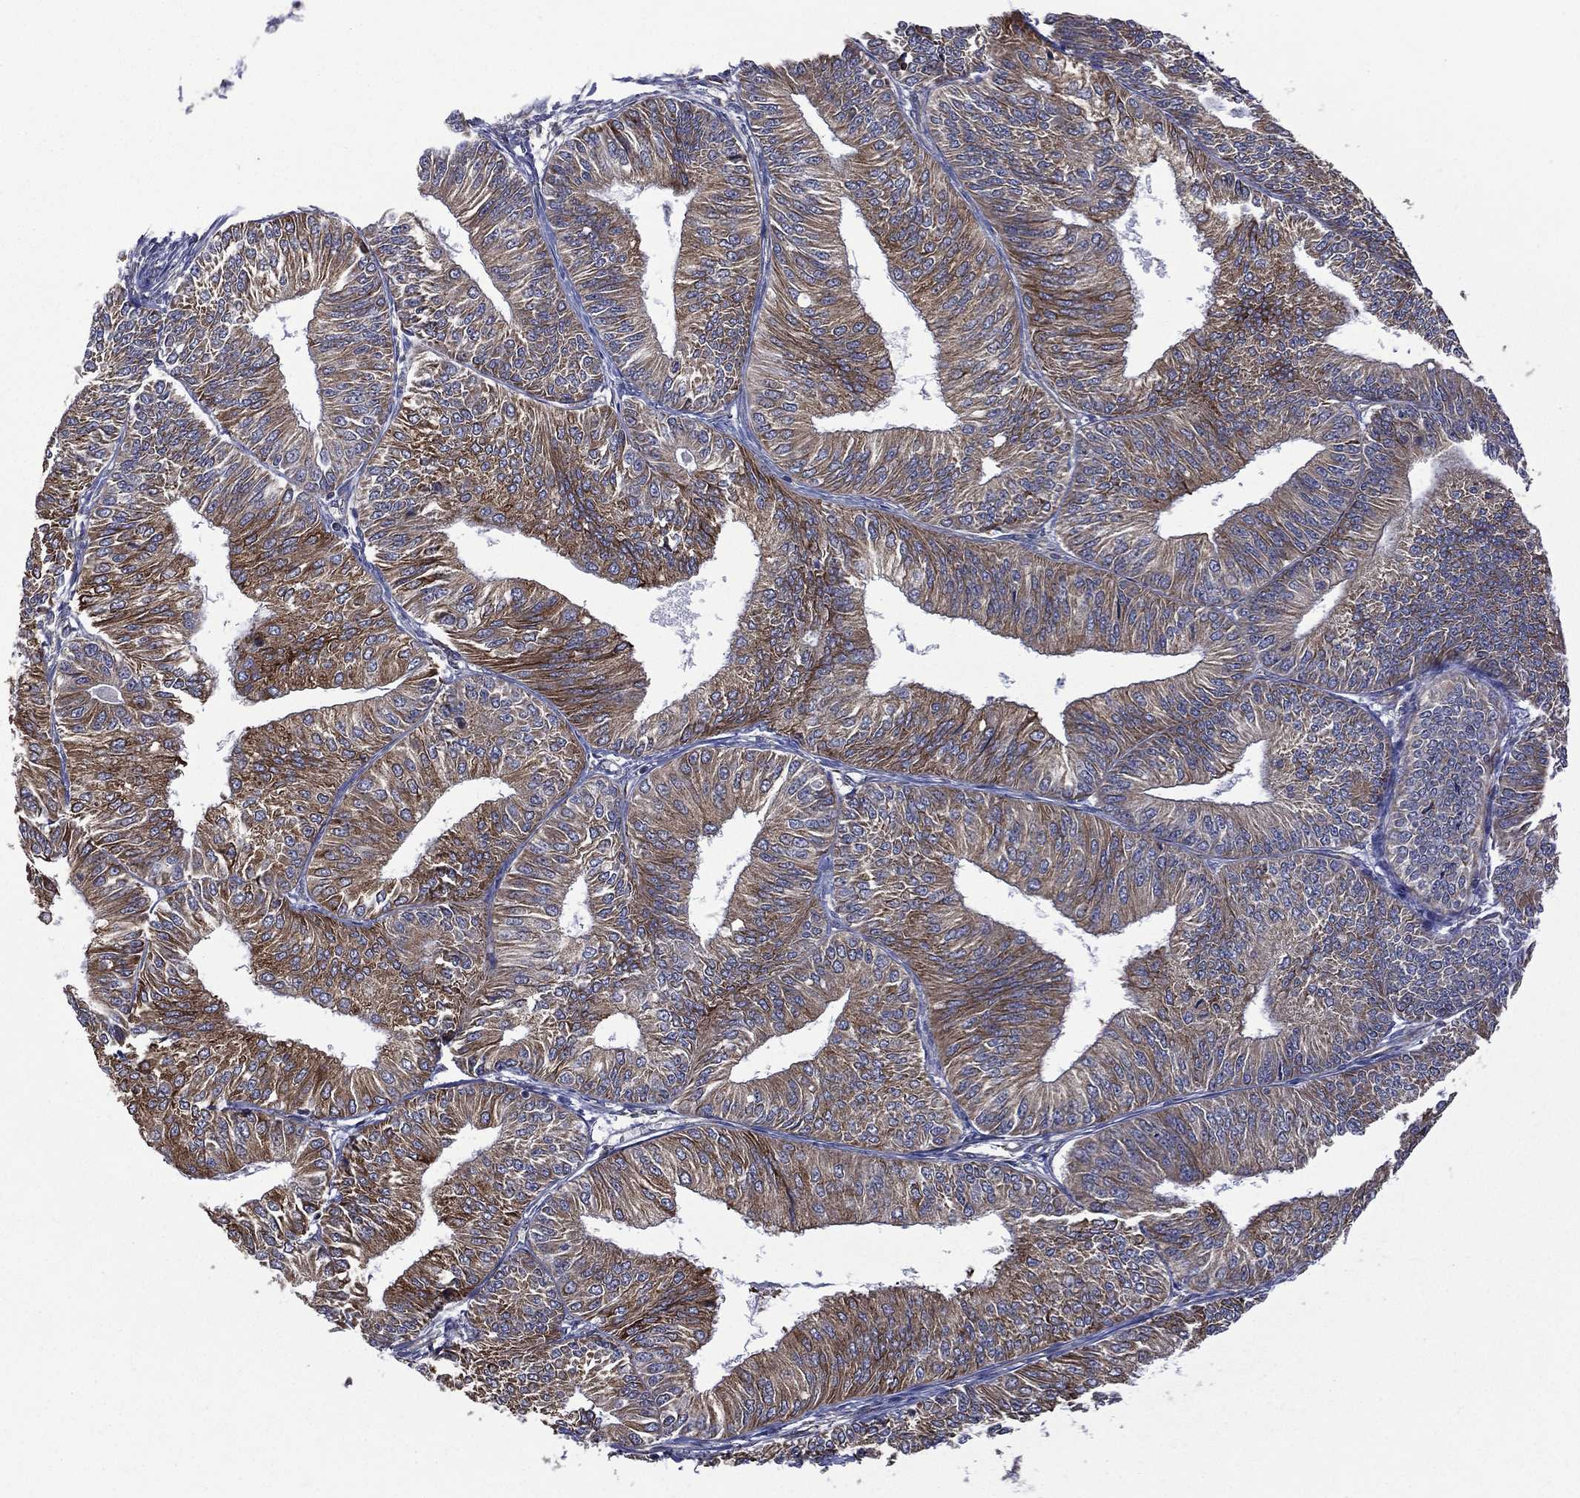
{"staining": {"intensity": "strong", "quantity": "25%-75%", "location": "cytoplasmic/membranous"}, "tissue": "endometrial cancer", "cell_type": "Tumor cells", "image_type": "cancer", "snomed": [{"axis": "morphology", "description": "Adenocarcinoma, NOS"}, {"axis": "topography", "description": "Endometrium"}], "caption": "Strong cytoplasmic/membranous staining for a protein is present in about 25%-75% of tumor cells of endometrial adenocarcinoma using immunohistochemistry.", "gene": "C20orf96", "patient": {"sex": "female", "age": 58}}